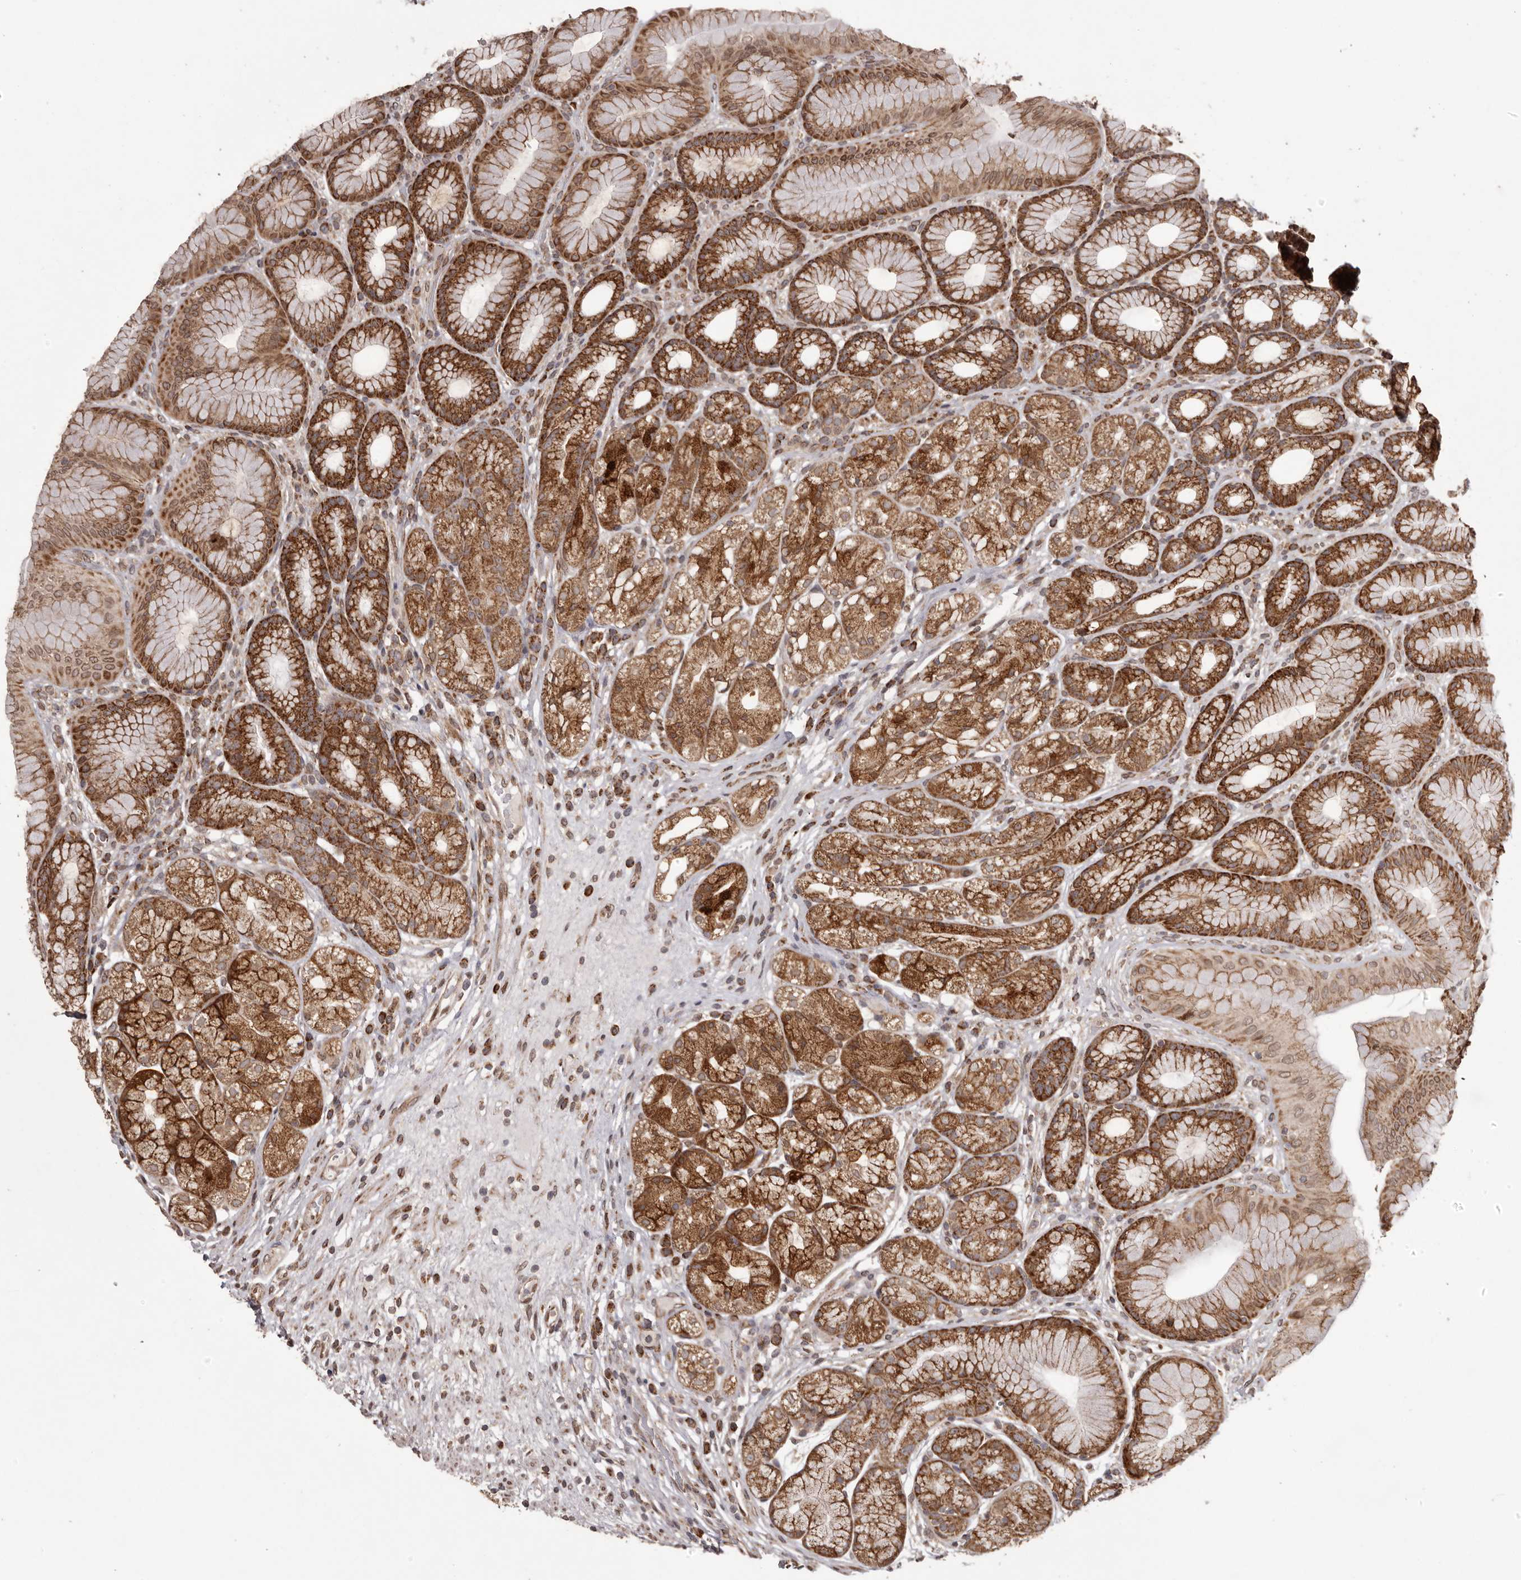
{"staining": {"intensity": "strong", "quantity": ">75%", "location": "cytoplasmic/membranous"}, "tissue": "stomach", "cell_type": "Glandular cells", "image_type": "normal", "snomed": [{"axis": "morphology", "description": "Normal tissue, NOS"}, {"axis": "topography", "description": "Stomach"}], "caption": "Protein staining by IHC exhibits strong cytoplasmic/membranous expression in approximately >75% of glandular cells in normal stomach.", "gene": "CHRM2", "patient": {"sex": "male", "age": 57}}